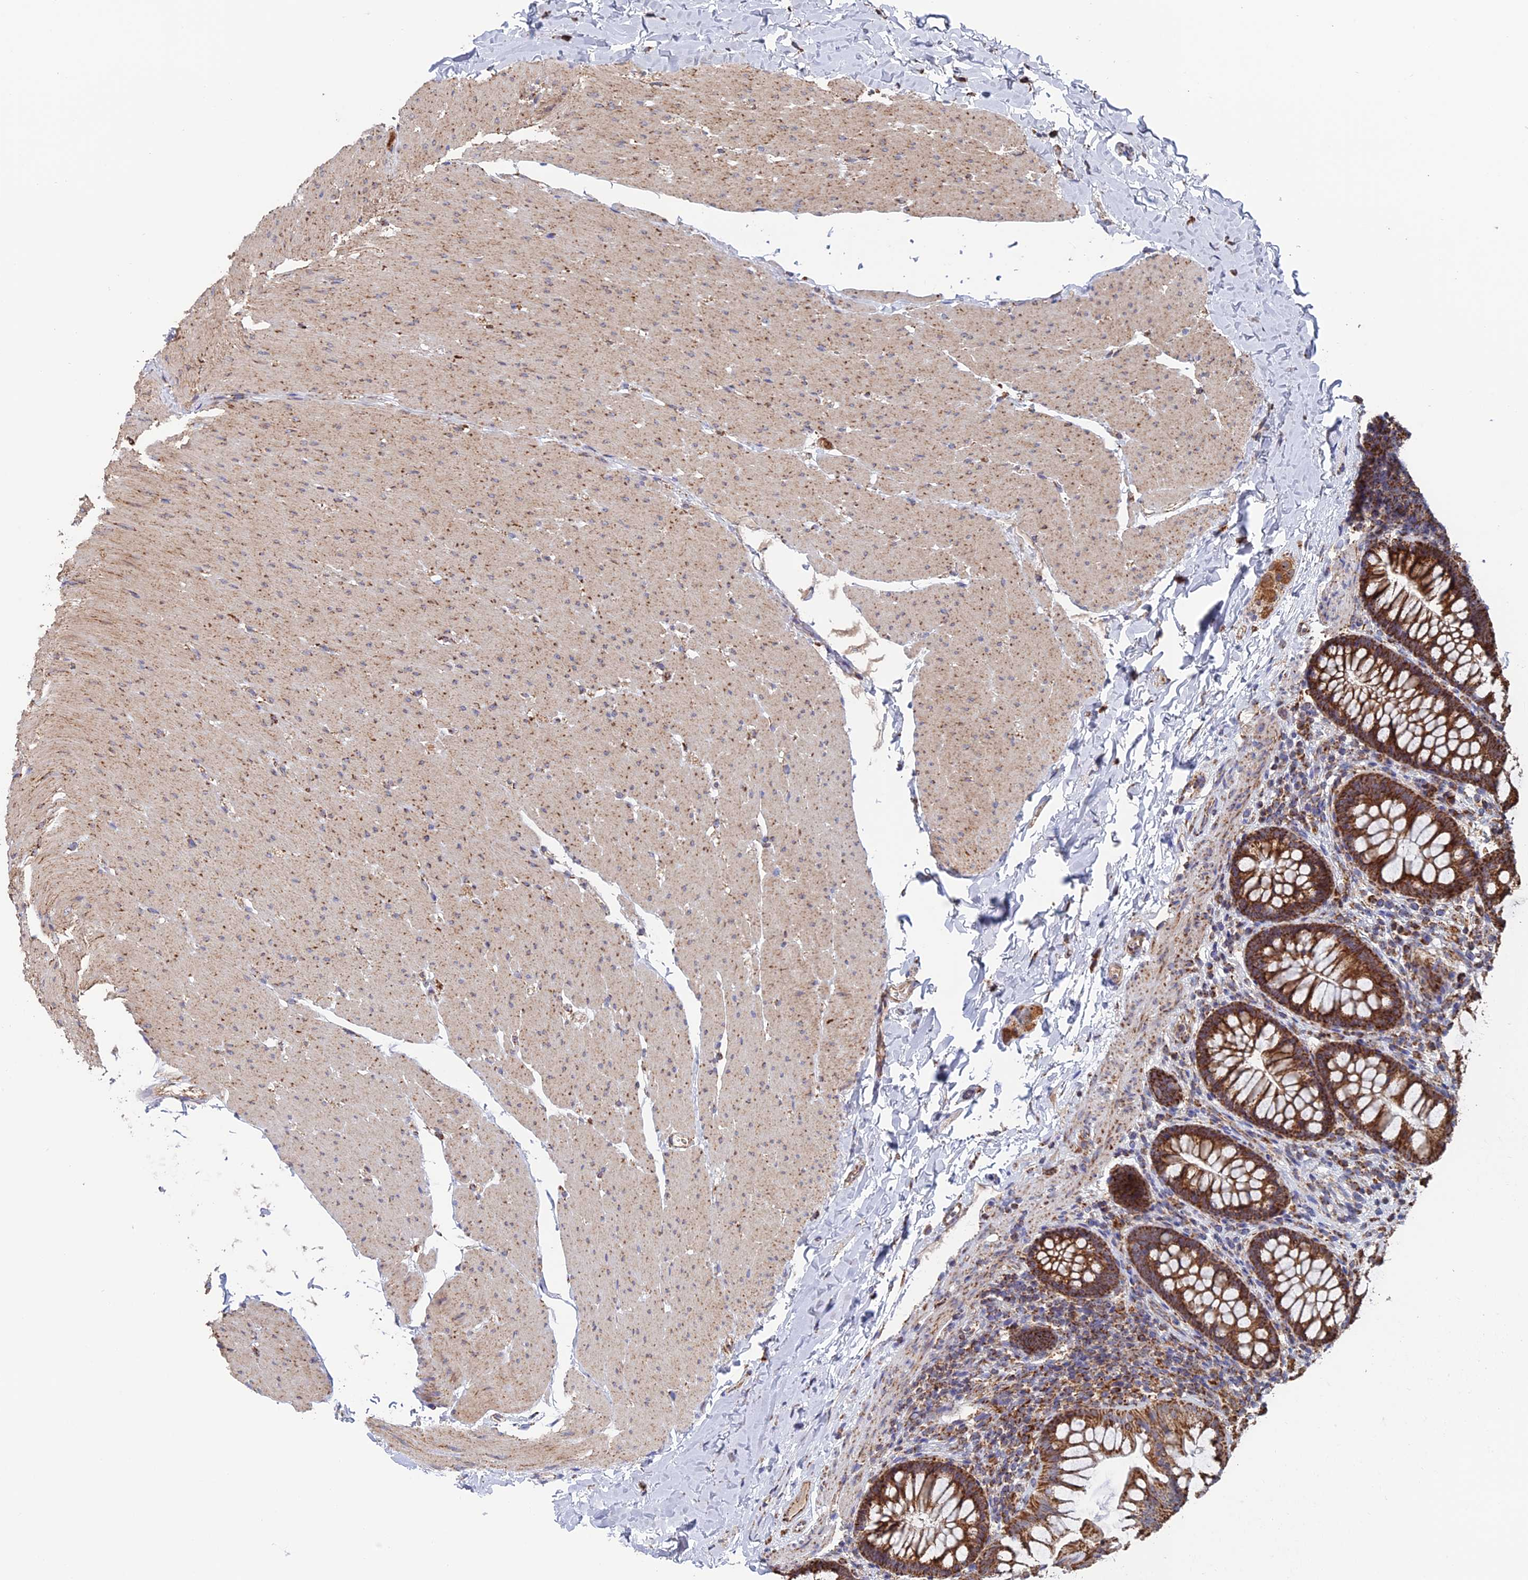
{"staining": {"intensity": "moderate", "quantity": "25%-75%", "location": "cytoplasmic/membranous"}, "tissue": "colon", "cell_type": "Endothelial cells", "image_type": "normal", "snomed": [{"axis": "morphology", "description": "Normal tissue, NOS"}, {"axis": "topography", "description": "Colon"}], "caption": "A medium amount of moderate cytoplasmic/membranous positivity is identified in approximately 25%-75% of endothelial cells in unremarkable colon.", "gene": "DTYMK", "patient": {"sex": "female", "age": 62}}